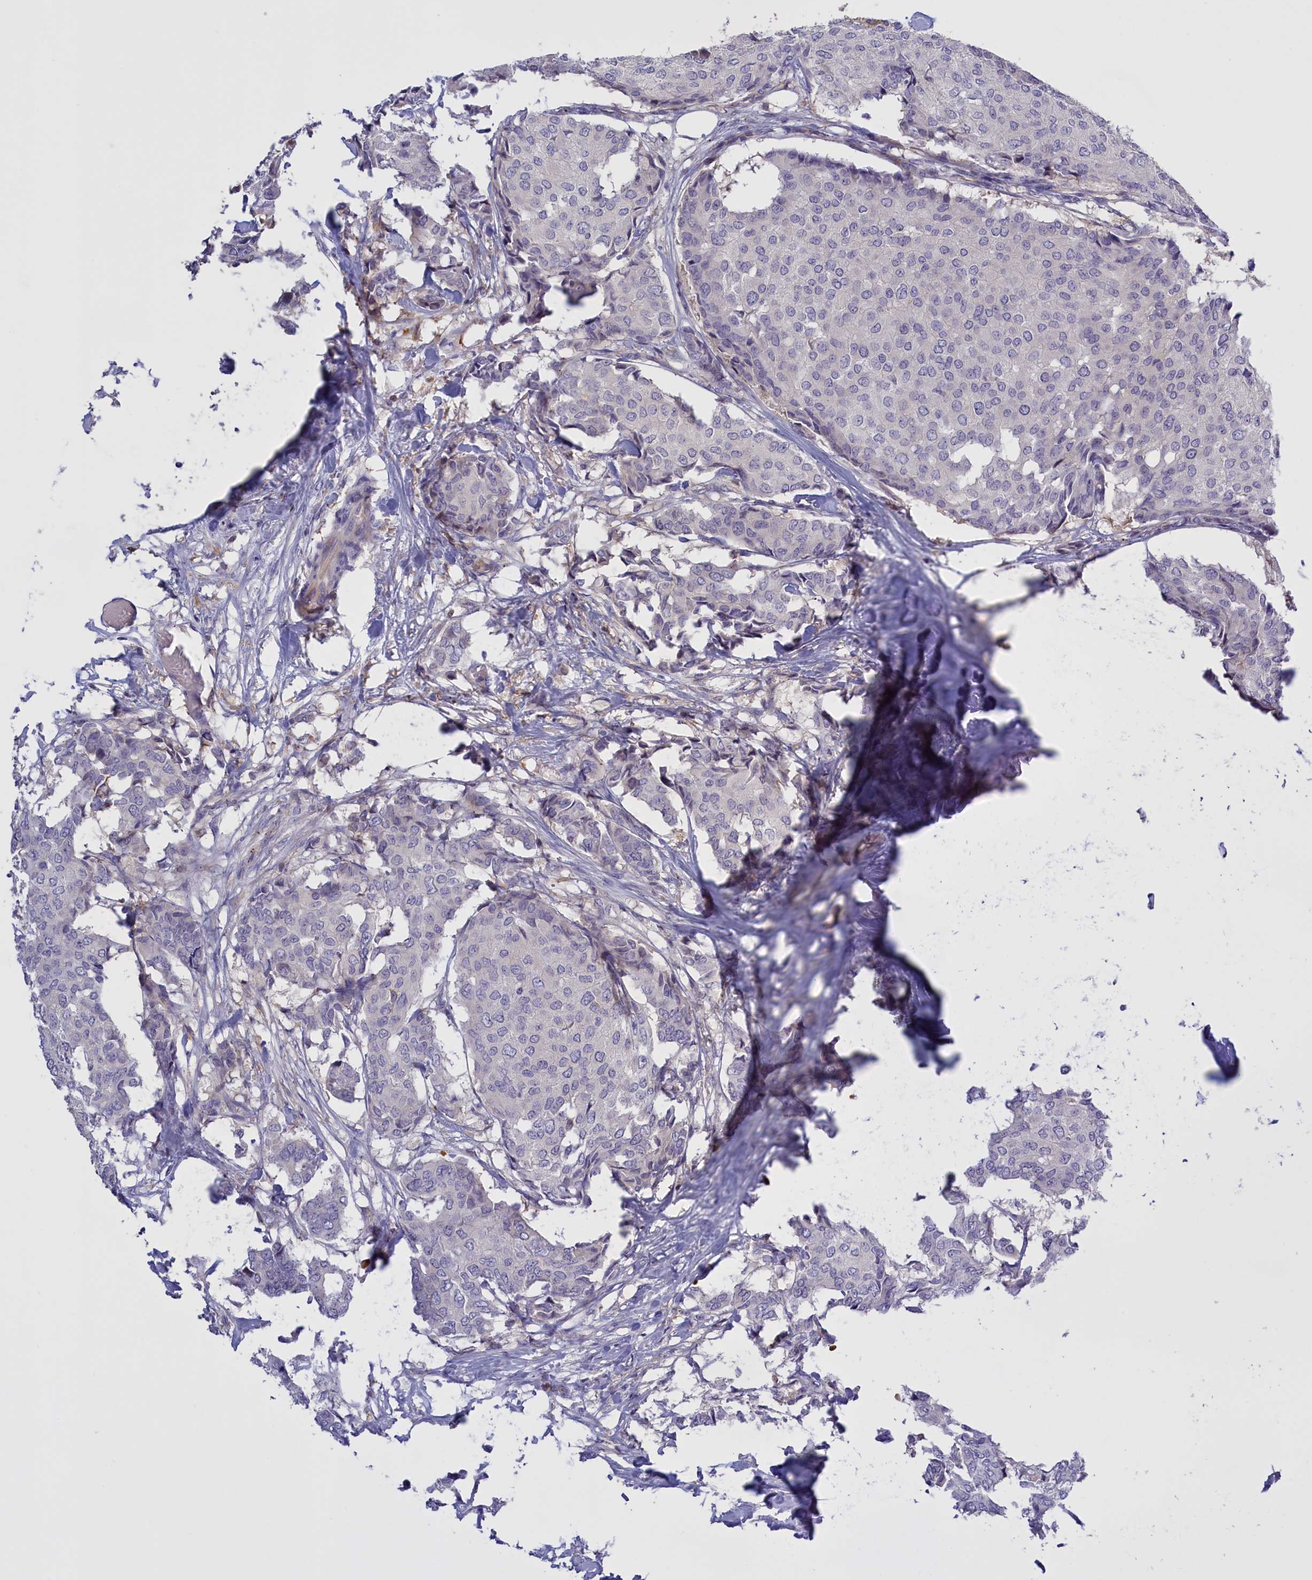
{"staining": {"intensity": "negative", "quantity": "none", "location": "none"}, "tissue": "breast cancer", "cell_type": "Tumor cells", "image_type": "cancer", "snomed": [{"axis": "morphology", "description": "Duct carcinoma"}, {"axis": "topography", "description": "Breast"}], "caption": "Intraductal carcinoma (breast) stained for a protein using IHC displays no expression tumor cells.", "gene": "FAM149B1", "patient": {"sex": "female", "age": 75}}